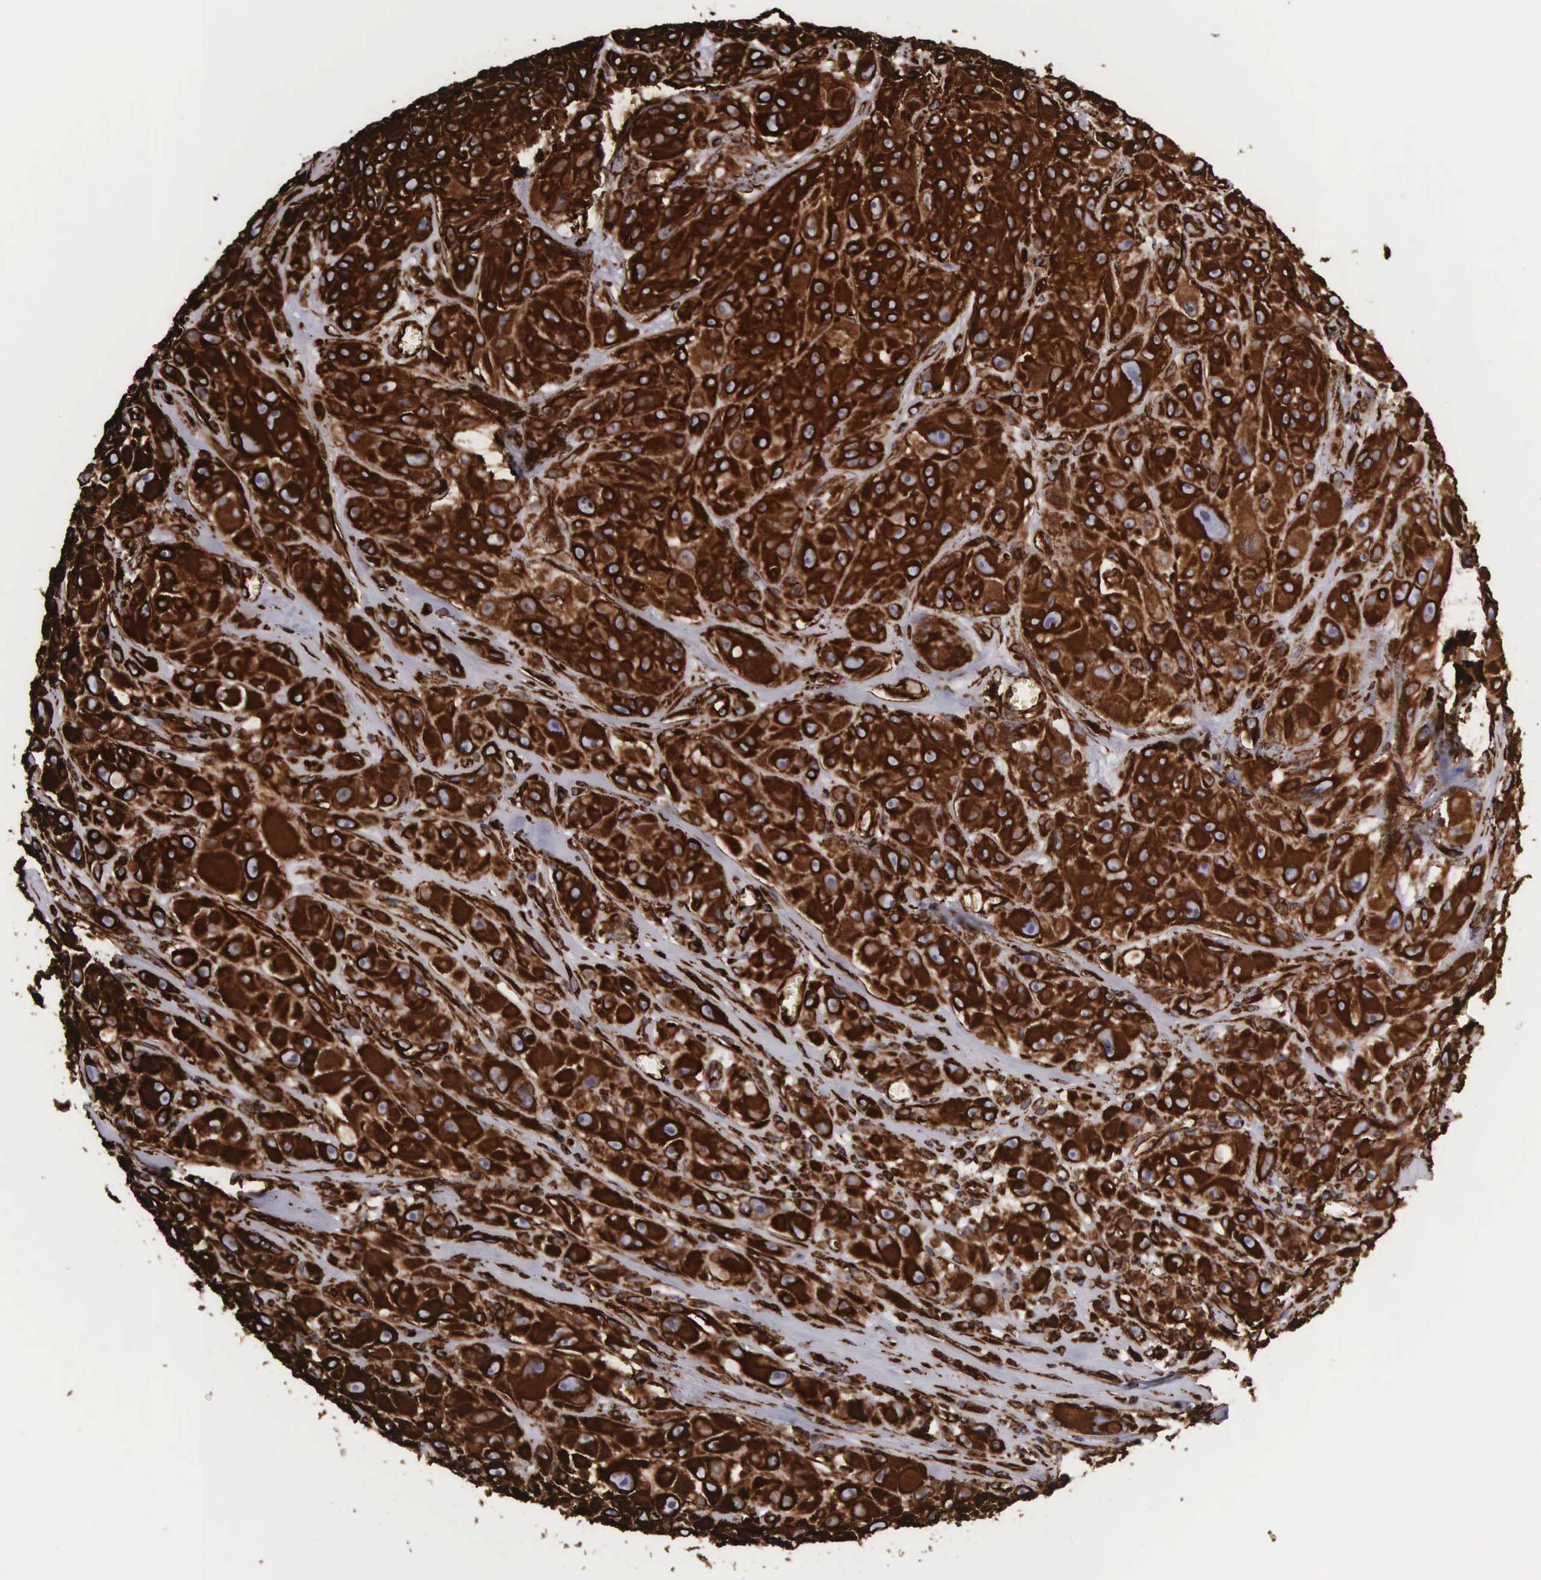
{"staining": {"intensity": "strong", "quantity": ">75%", "location": "cytoplasmic/membranous"}, "tissue": "melanoma", "cell_type": "Tumor cells", "image_type": "cancer", "snomed": [{"axis": "morphology", "description": "Malignant melanoma, NOS"}, {"axis": "topography", "description": "Skin"}], "caption": "Protein analysis of melanoma tissue demonstrates strong cytoplasmic/membranous expression in about >75% of tumor cells. (IHC, brightfield microscopy, high magnification).", "gene": "VIM", "patient": {"sex": "male", "age": 56}}